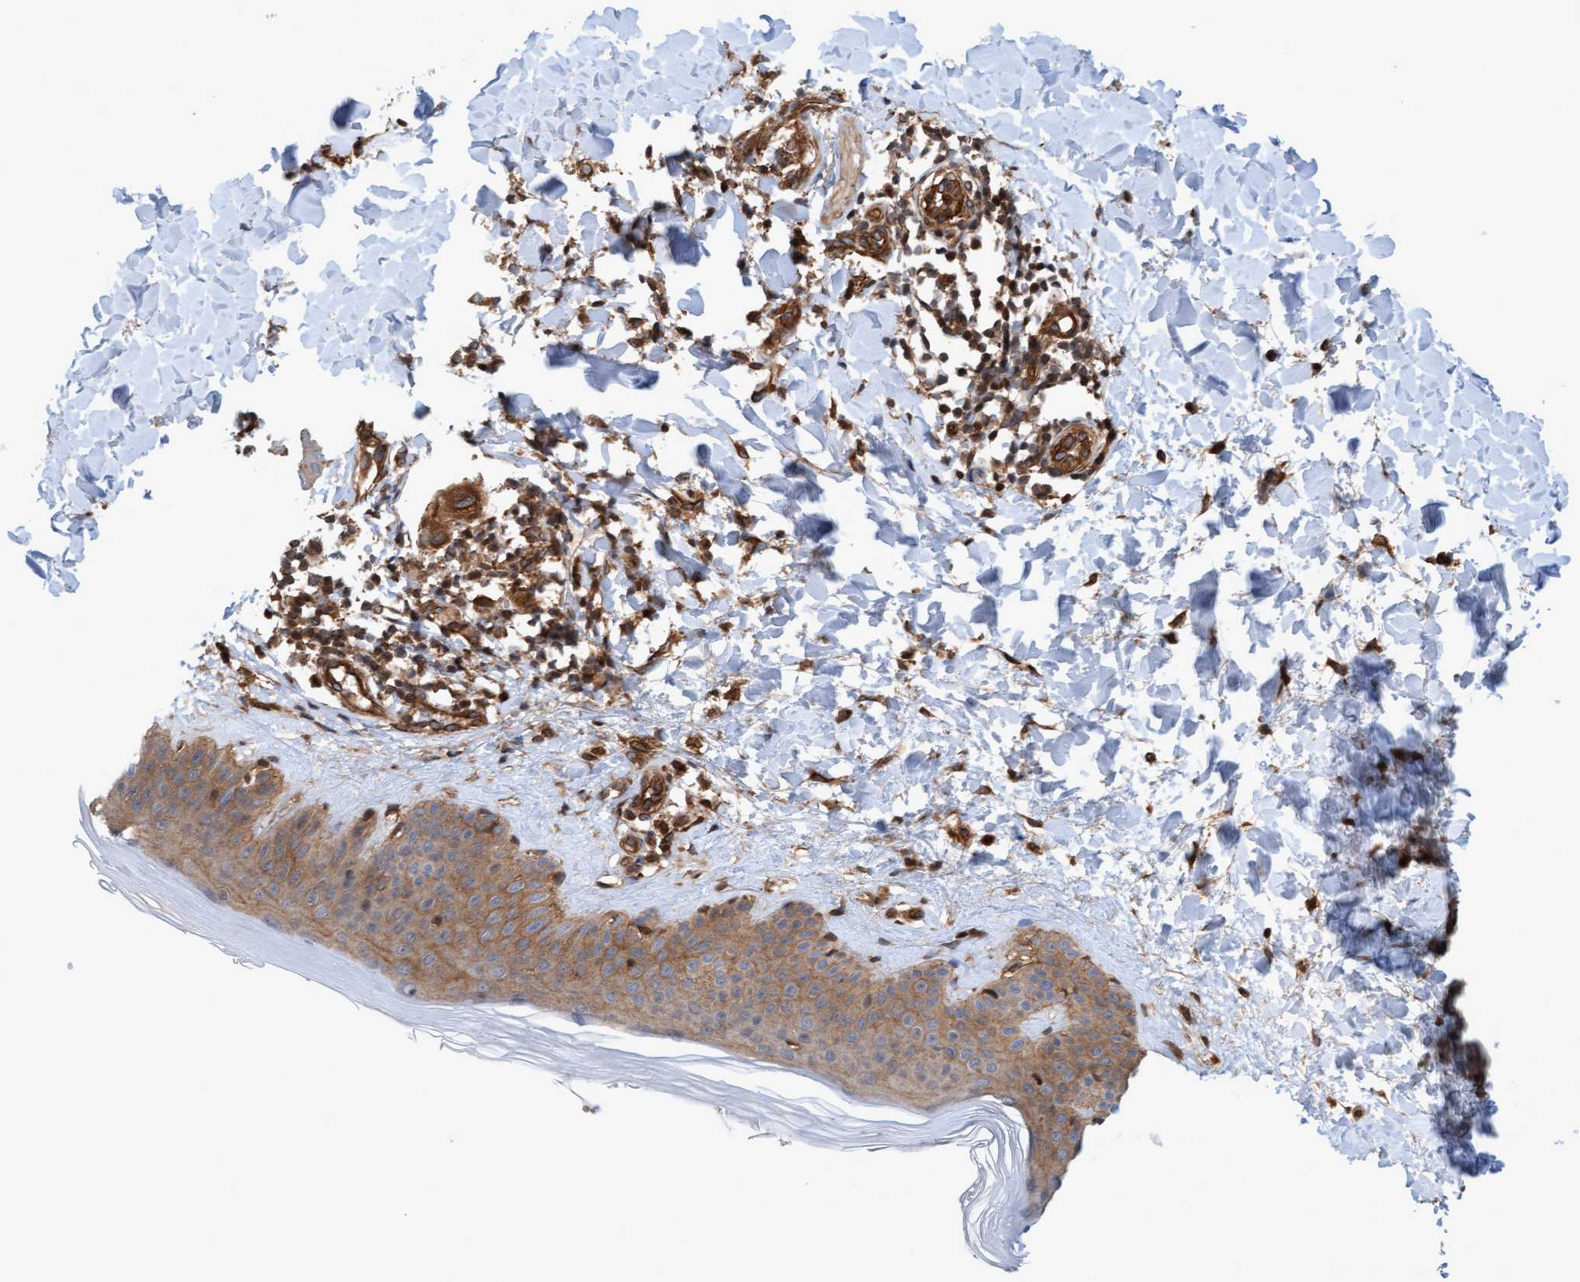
{"staining": {"intensity": "moderate", "quantity": ">75%", "location": "cytoplasmic/membranous"}, "tissue": "skin", "cell_type": "Fibroblasts", "image_type": "normal", "snomed": [{"axis": "morphology", "description": "Normal tissue, NOS"}, {"axis": "morphology", "description": "Malignant melanoma, Metastatic site"}, {"axis": "topography", "description": "Skin"}], "caption": "This image exhibits immunohistochemistry staining of benign skin, with medium moderate cytoplasmic/membranous positivity in about >75% of fibroblasts.", "gene": "ERAL1", "patient": {"sex": "male", "age": 41}}